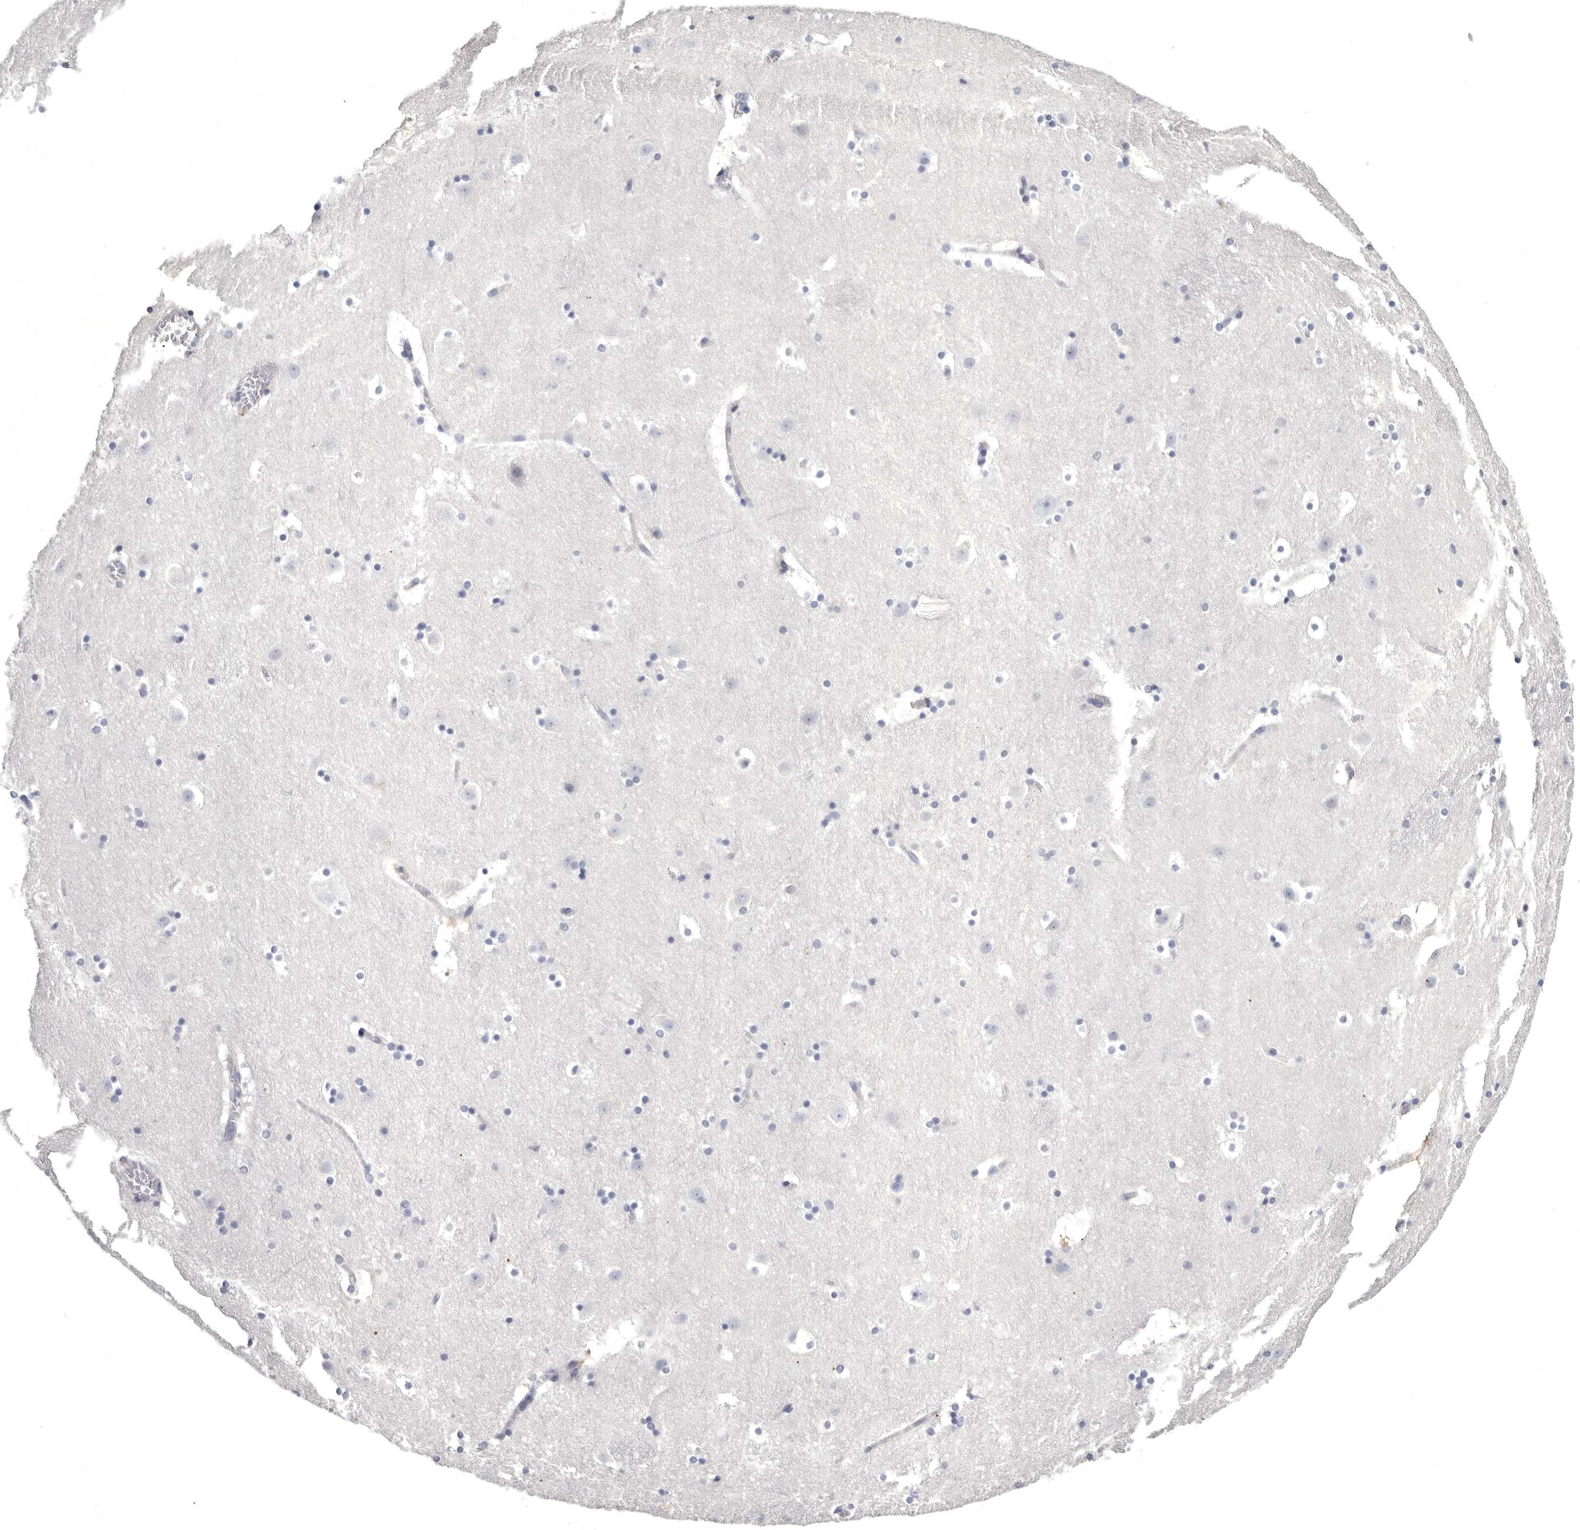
{"staining": {"intensity": "negative", "quantity": "none", "location": "none"}, "tissue": "caudate", "cell_type": "Glial cells", "image_type": "normal", "snomed": [{"axis": "morphology", "description": "Normal tissue, NOS"}, {"axis": "topography", "description": "Lateral ventricle wall"}], "caption": "This histopathology image is of benign caudate stained with immunohistochemistry (IHC) to label a protein in brown with the nuclei are counter-stained blue. There is no staining in glial cells. (Immunohistochemistry, brightfield microscopy, high magnification).", "gene": "WRAP73", "patient": {"sex": "male", "age": 45}}